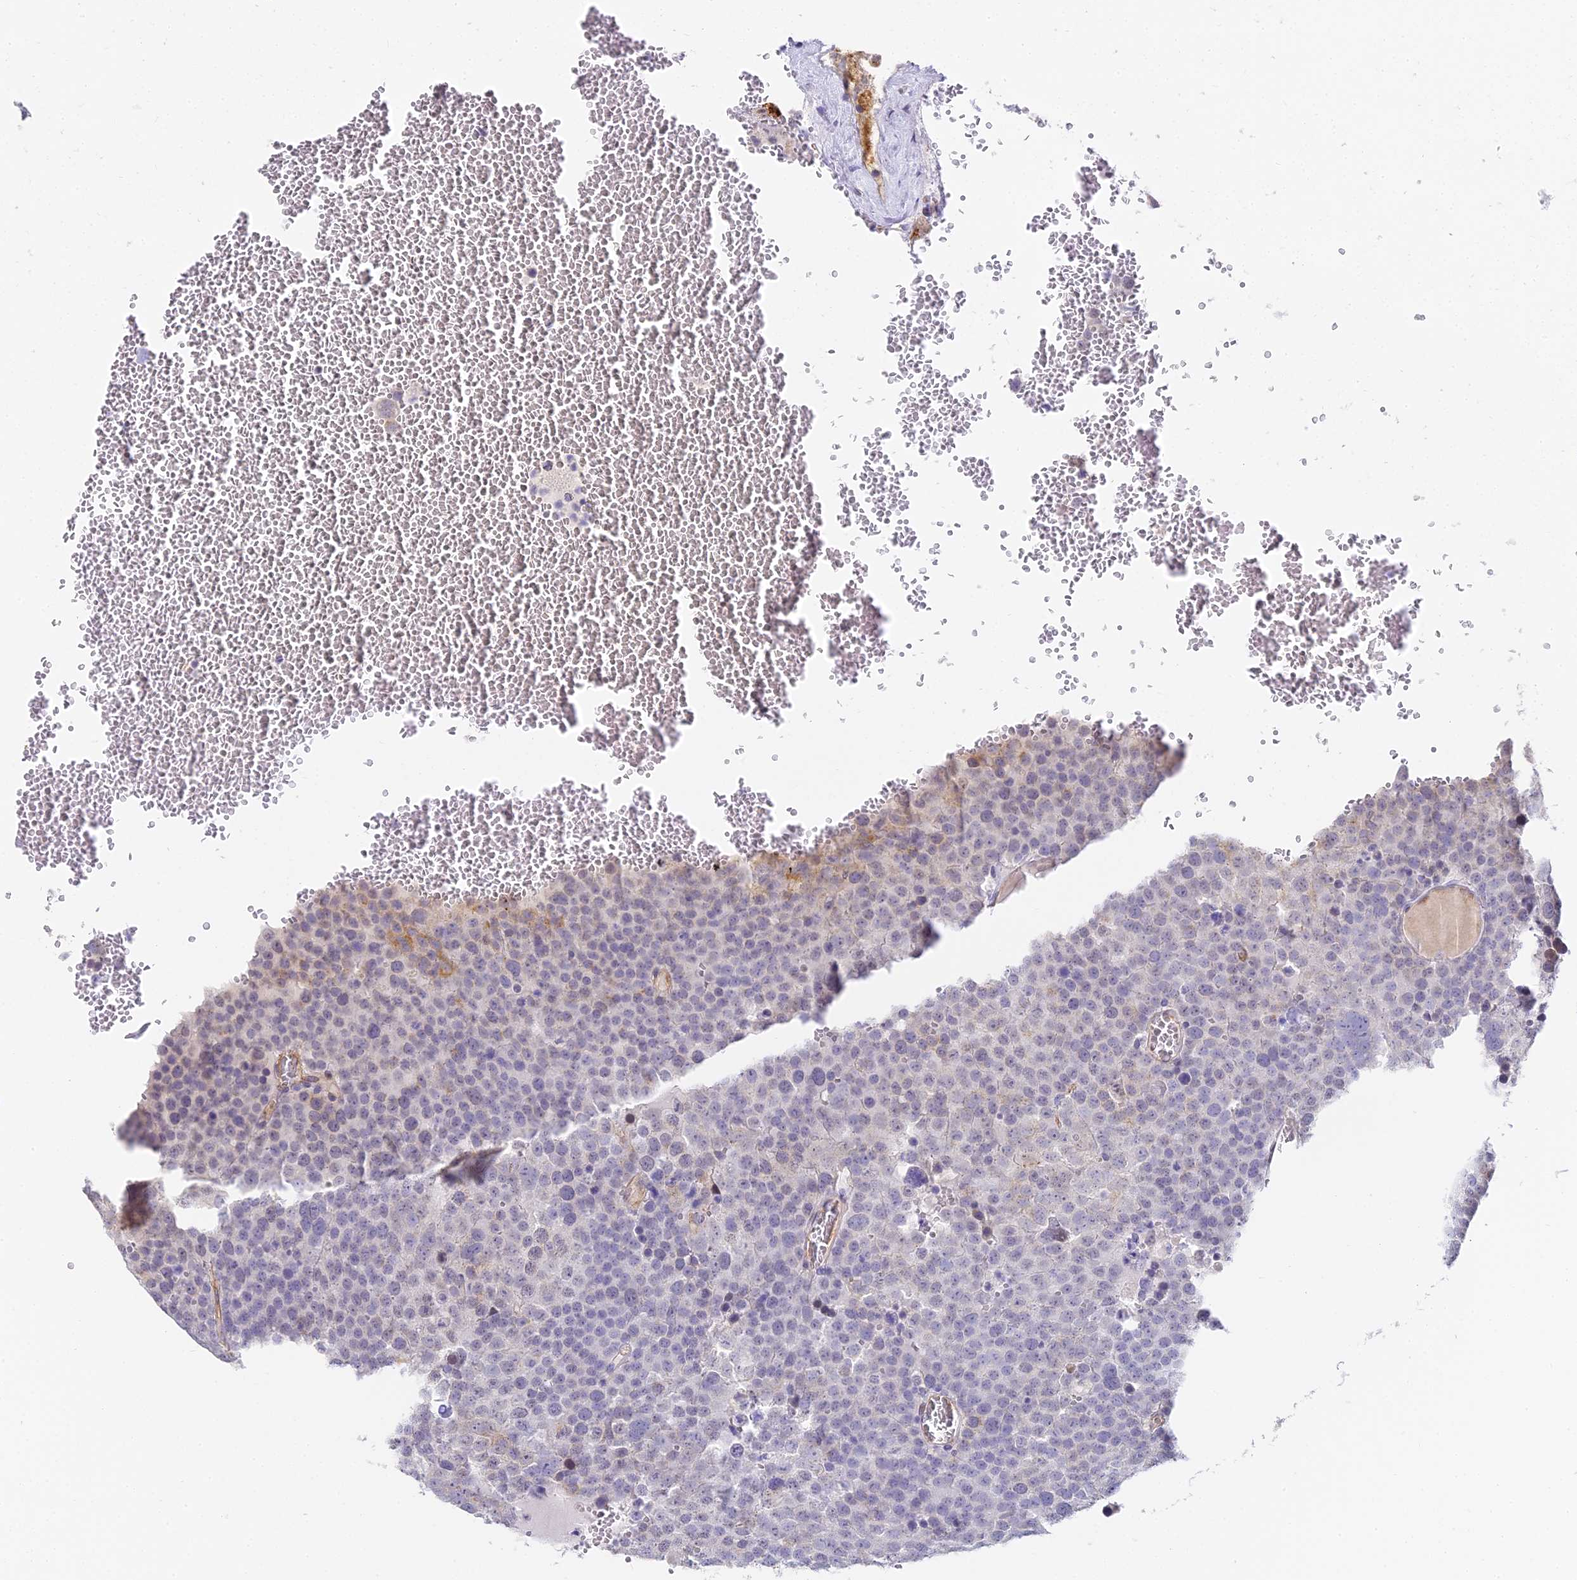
{"staining": {"intensity": "weak", "quantity": "<25%", "location": "cytoplasmic/membranous"}, "tissue": "testis cancer", "cell_type": "Tumor cells", "image_type": "cancer", "snomed": [{"axis": "morphology", "description": "Seminoma, NOS"}, {"axis": "topography", "description": "Testis"}], "caption": "Seminoma (testis) was stained to show a protein in brown. There is no significant positivity in tumor cells.", "gene": "GJA1", "patient": {"sex": "male", "age": 71}}